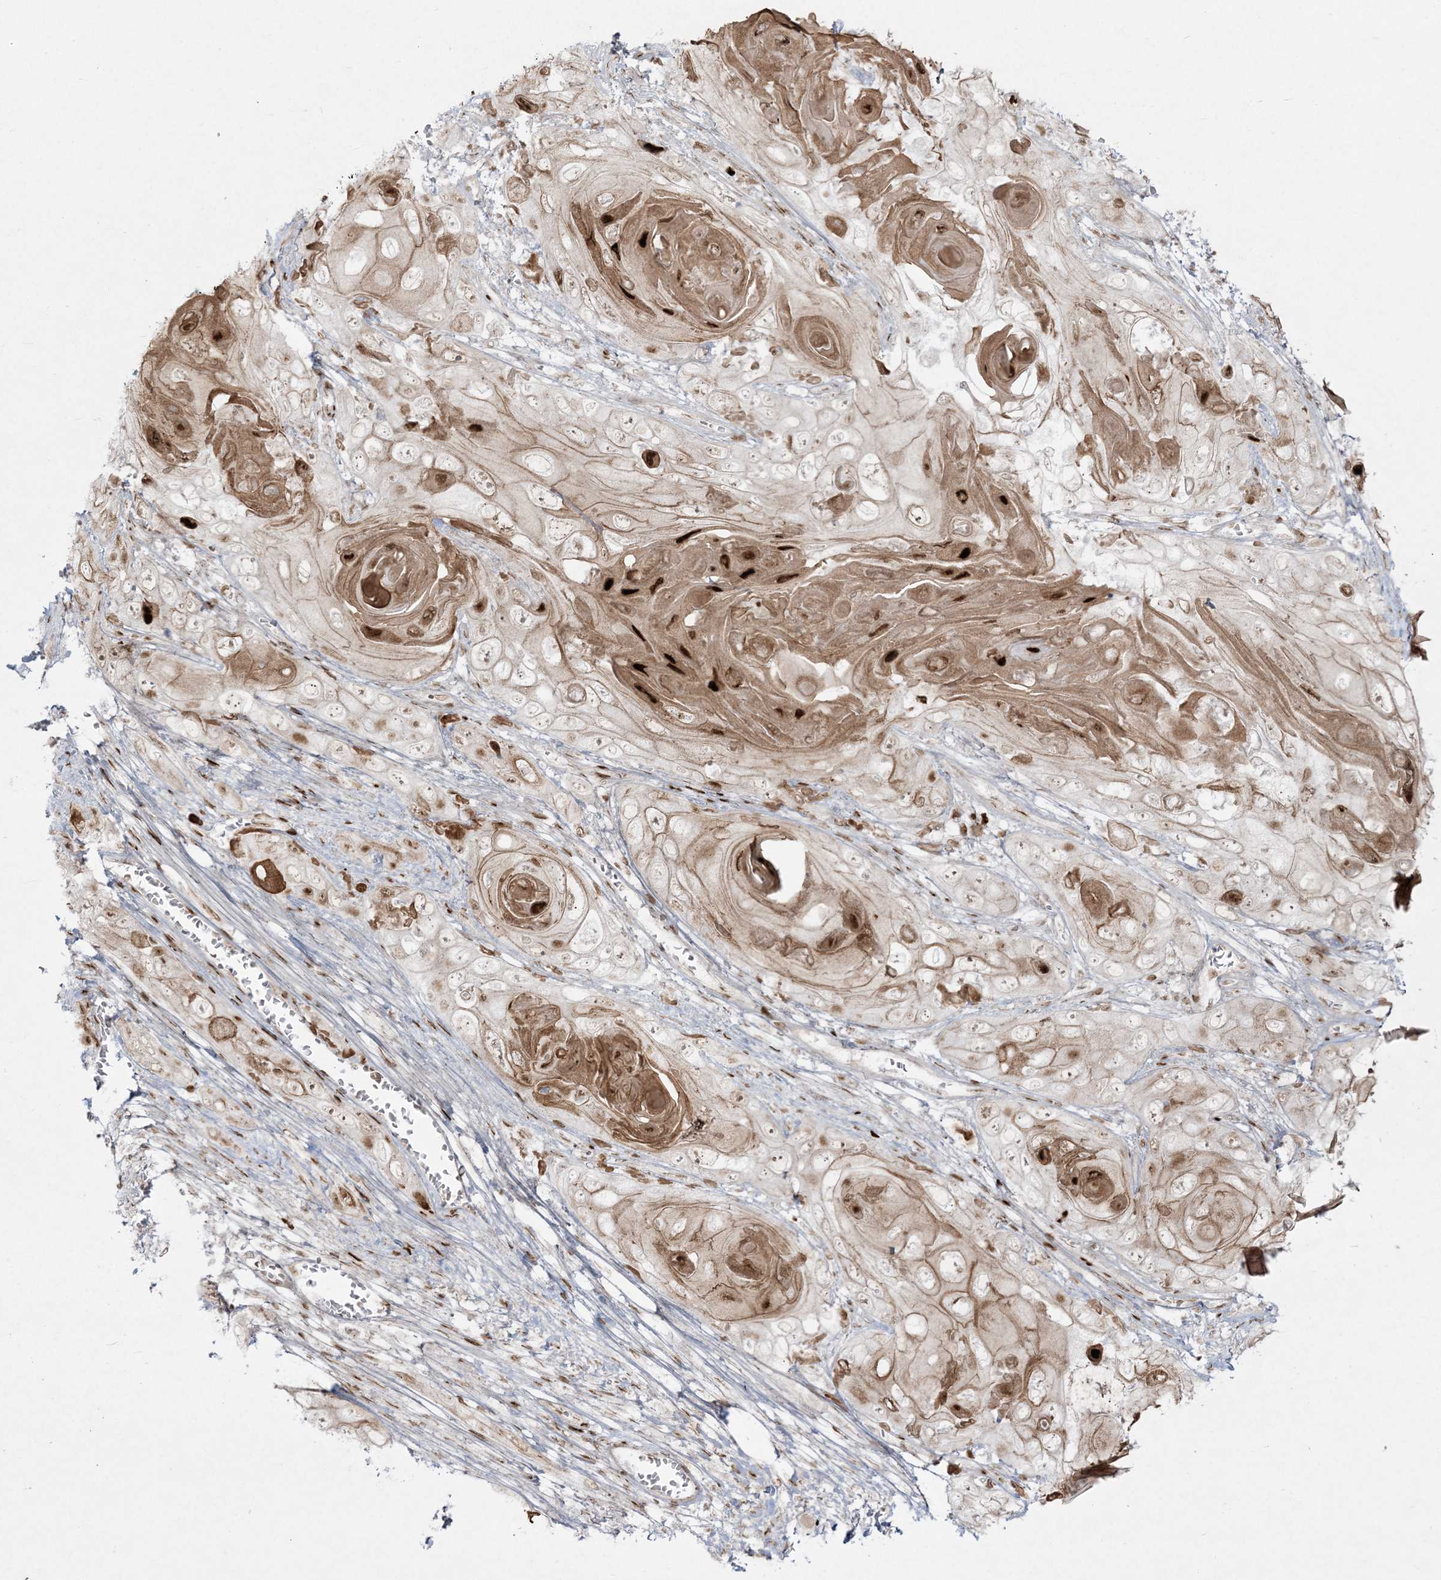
{"staining": {"intensity": "strong", "quantity": "25%-75%", "location": "cytoplasmic/membranous,nuclear"}, "tissue": "skin cancer", "cell_type": "Tumor cells", "image_type": "cancer", "snomed": [{"axis": "morphology", "description": "Squamous cell carcinoma, NOS"}, {"axis": "topography", "description": "Skin"}], "caption": "Immunohistochemical staining of human skin cancer demonstrates high levels of strong cytoplasmic/membranous and nuclear positivity in about 25%-75% of tumor cells.", "gene": "RBM10", "patient": {"sex": "male", "age": 55}}